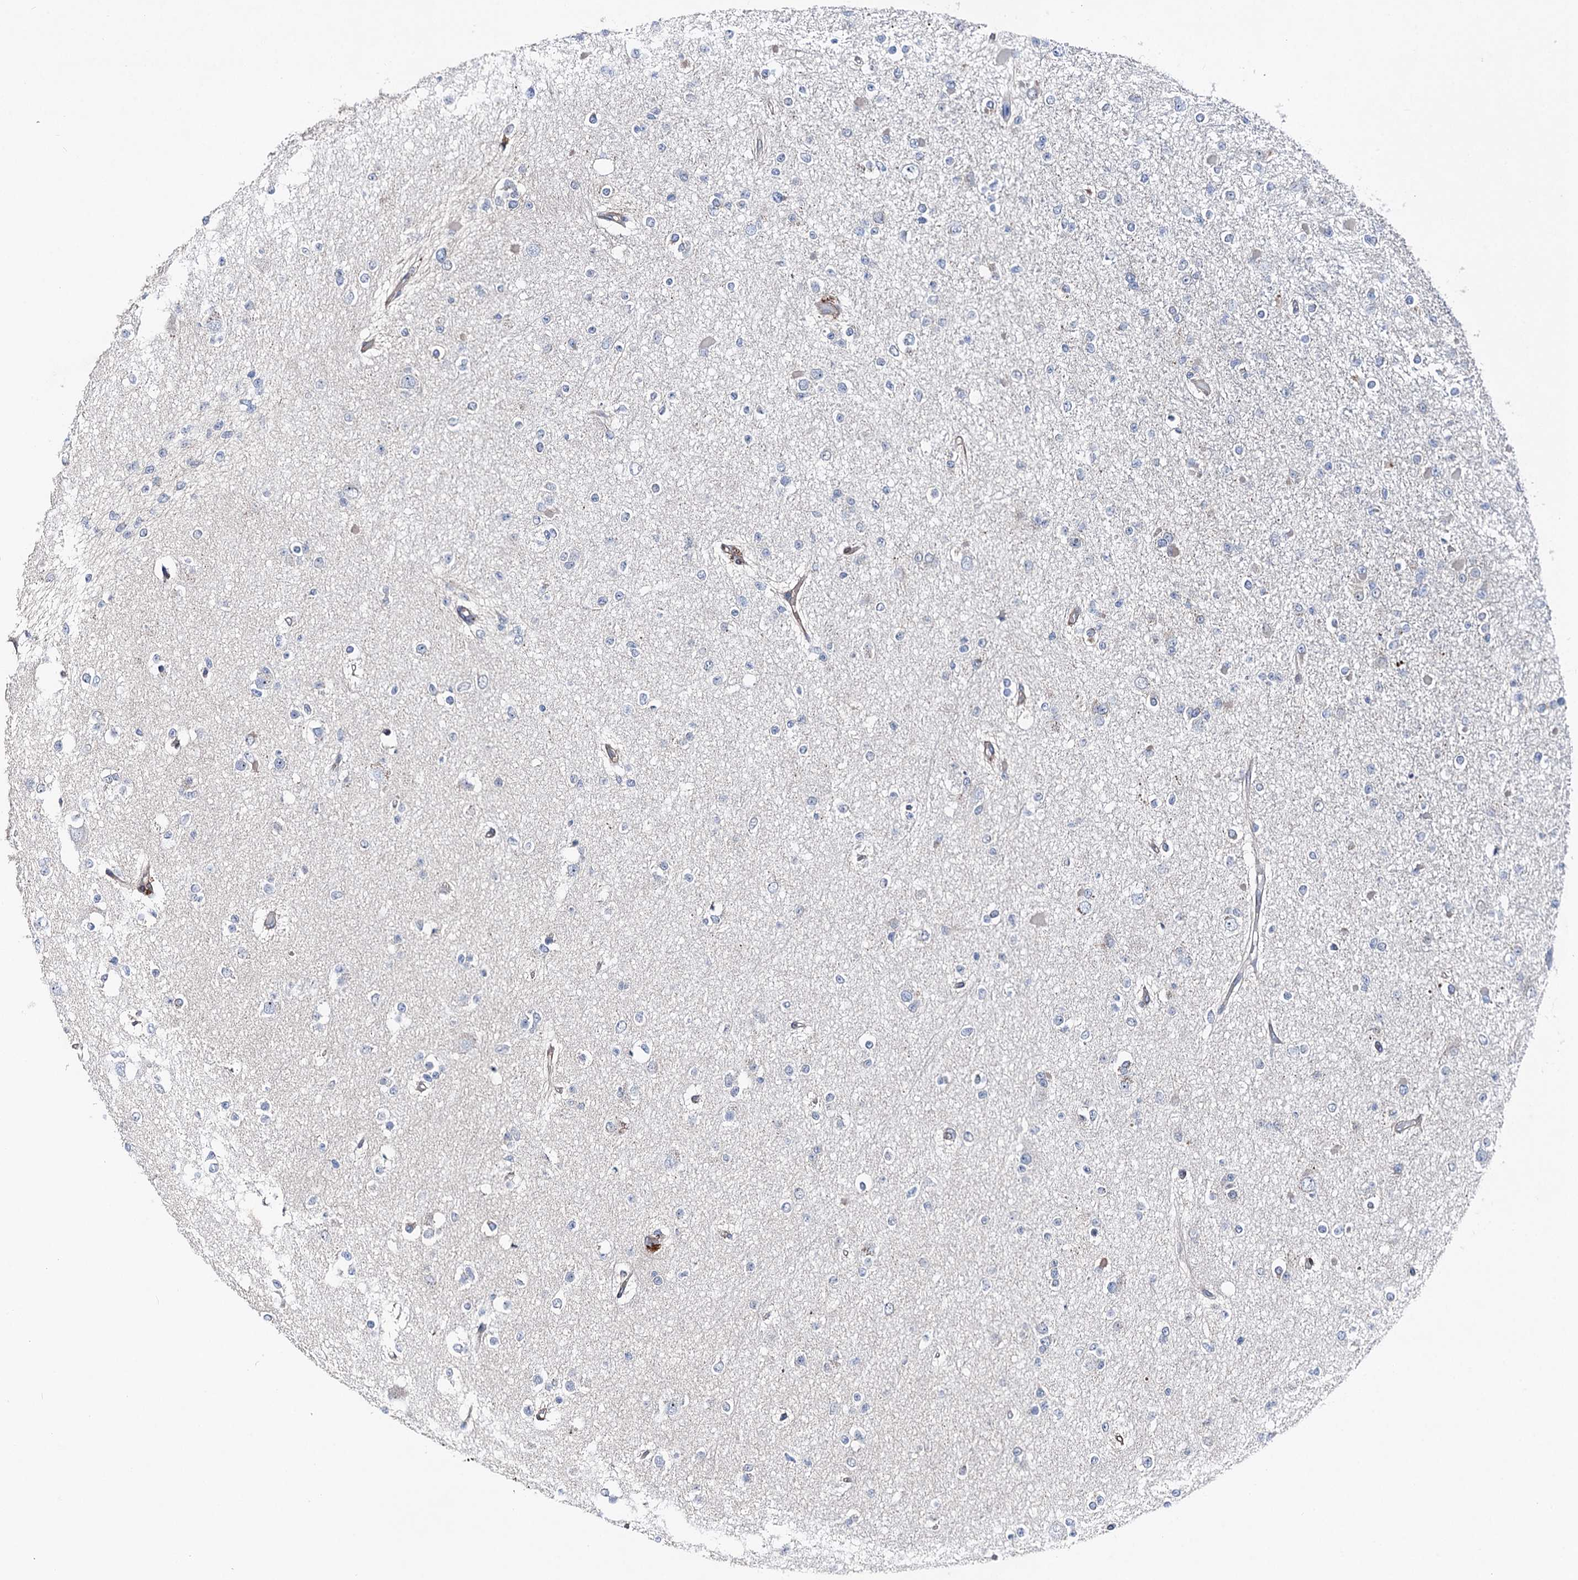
{"staining": {"intensity": "negative", "quantity": "none", "location": "none"}, "tissue": "glioma", "cell_type": "Tumor cells", "image_type": "cancer", "snomed": [{"axis": "morphology", "description": "Glioma, malignant, Low grade"}, {"axis": "topography", "description": "Brain"}], "caption": "Human glioma stained for a protein using IHC demonstrates no expression in tumor cells.", "gene": "SHROOM1", "patient": {"sex": "female", "age": 22}}